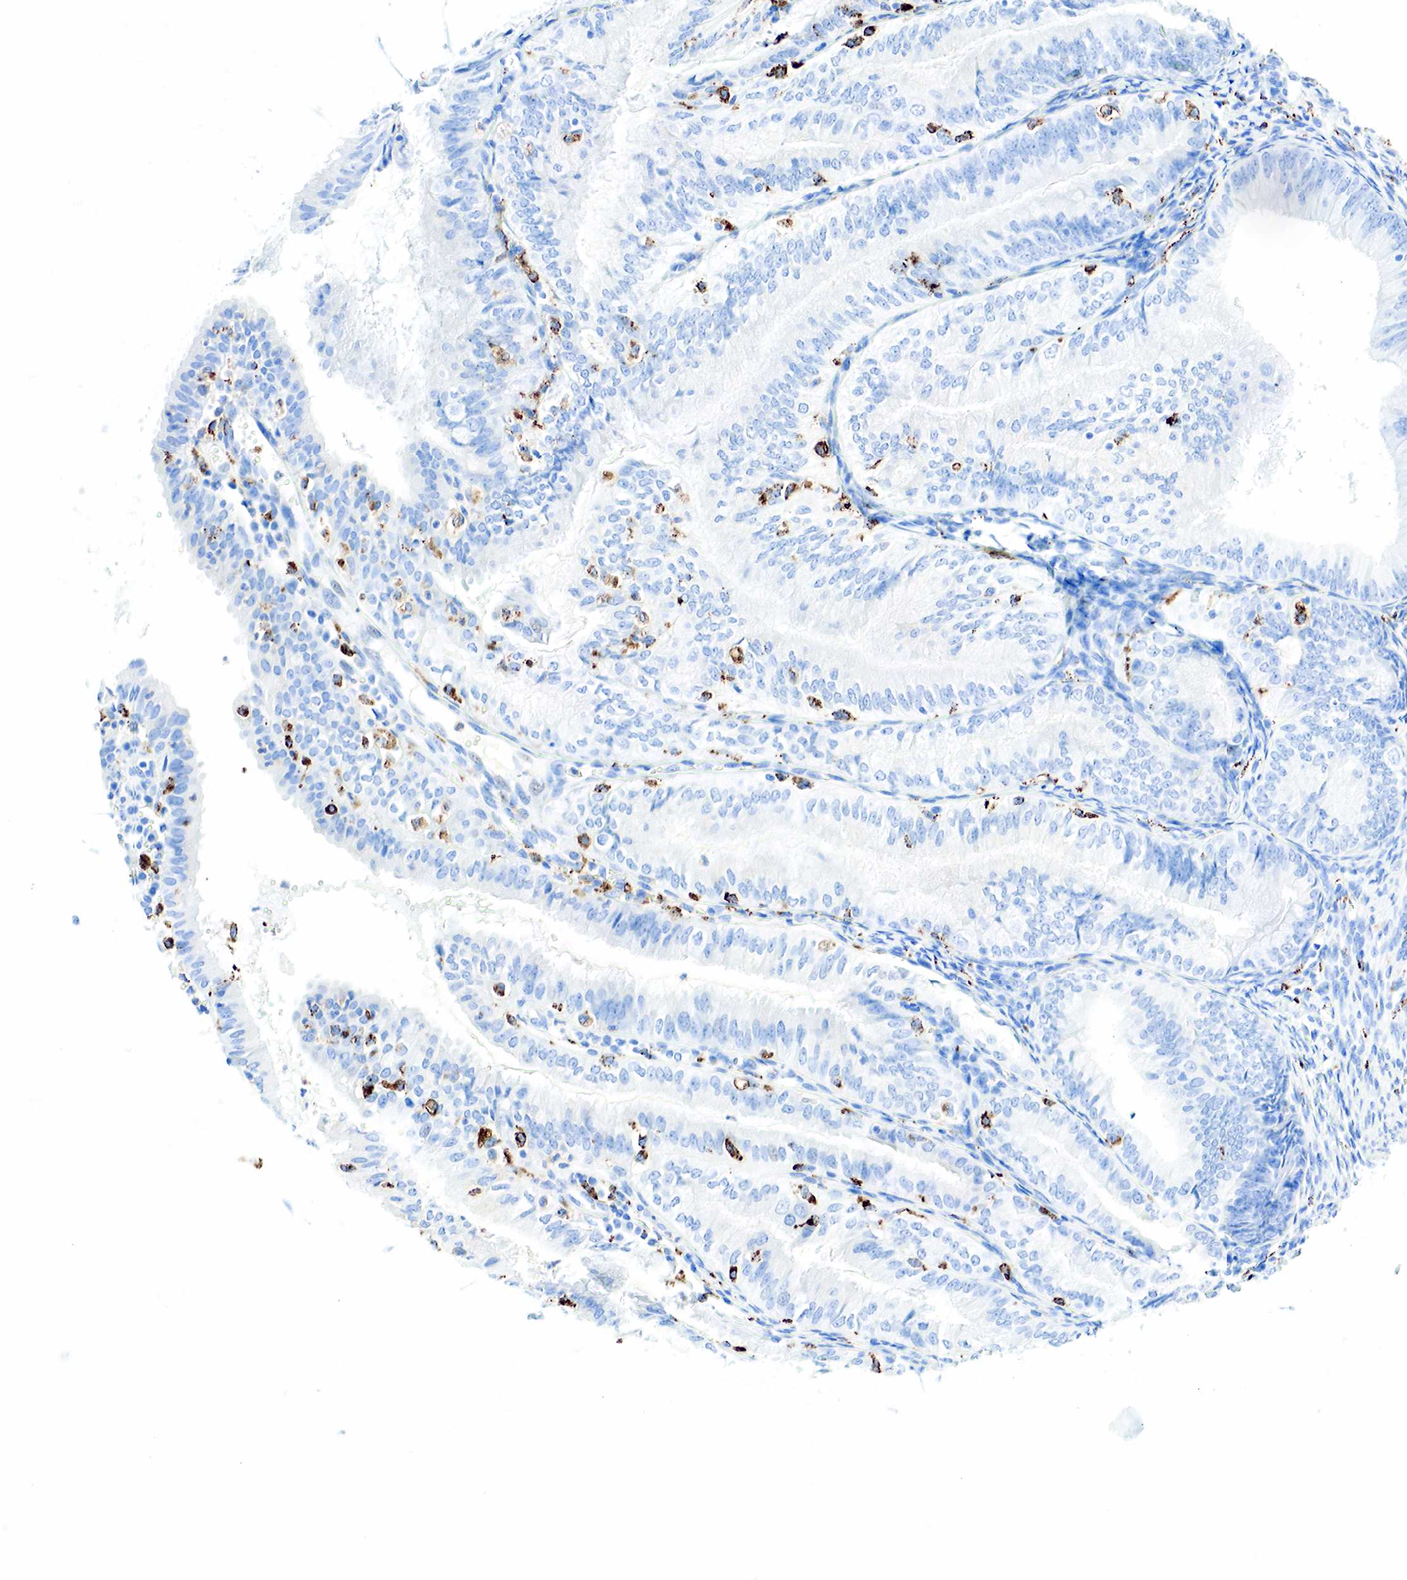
{"staining": {"intensity": "negative", "quantity": "none", "location": "none"}, "tissue": "endometrial cancer", "cell_type": "Tumor cells", "image_type": "cancer", "snomed": [{"axis": "morphology", "description": "Adenocarcinoma, NOS"}, {"axis": "topography", "description": "Endometrium"}], "caption": "An image of human endometrial cancer (adenocarcinoma) is negative for staining in tumor cells.", "gene": "CD68", "patient": {"sex": "female", "age": 66}}